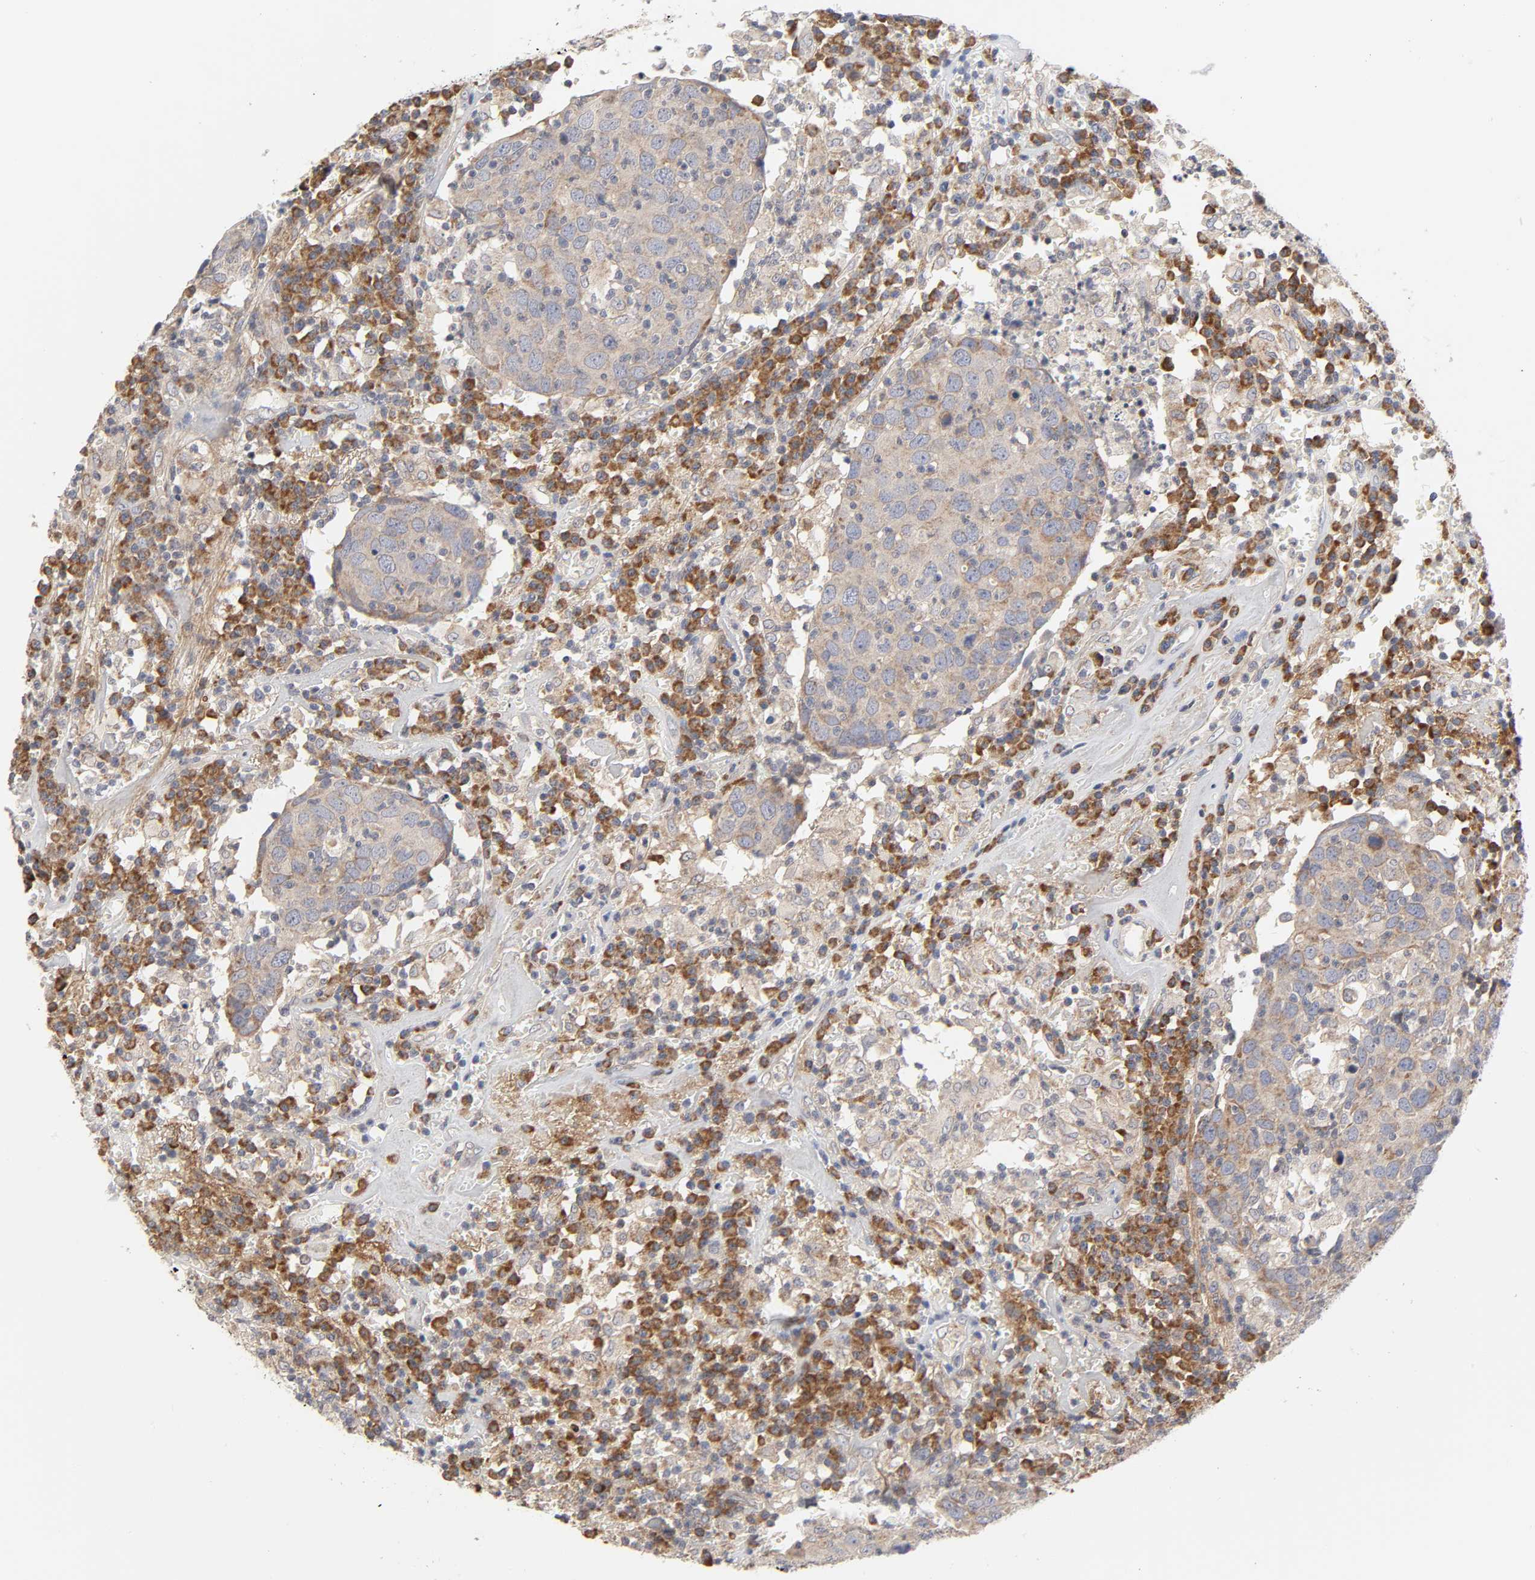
{"staining": {"intensity": "weak", "quantity": ">75%", "location": "cytoplasmic/membranous"}, "tissue": "head and neck cancer", "cell_type": "Tumor cells", "image_type": "cancer", "snomed": [{"axis": "morphology", "description": "Adenocarcinoma, NOS"}, {"axis": "topography", "description": "Salivary gland"}, {"axis": "topography", "description": "Head-Neck"}], "caption": "Brown immunohistochemical staining in human head and neck adenocarcinoma demonstrates weak cytoplasmic/membranous positivity in approximately >75% of tumor cells.", "gene": "IL4R", "patient": {"sex": "female", "age": 65}}